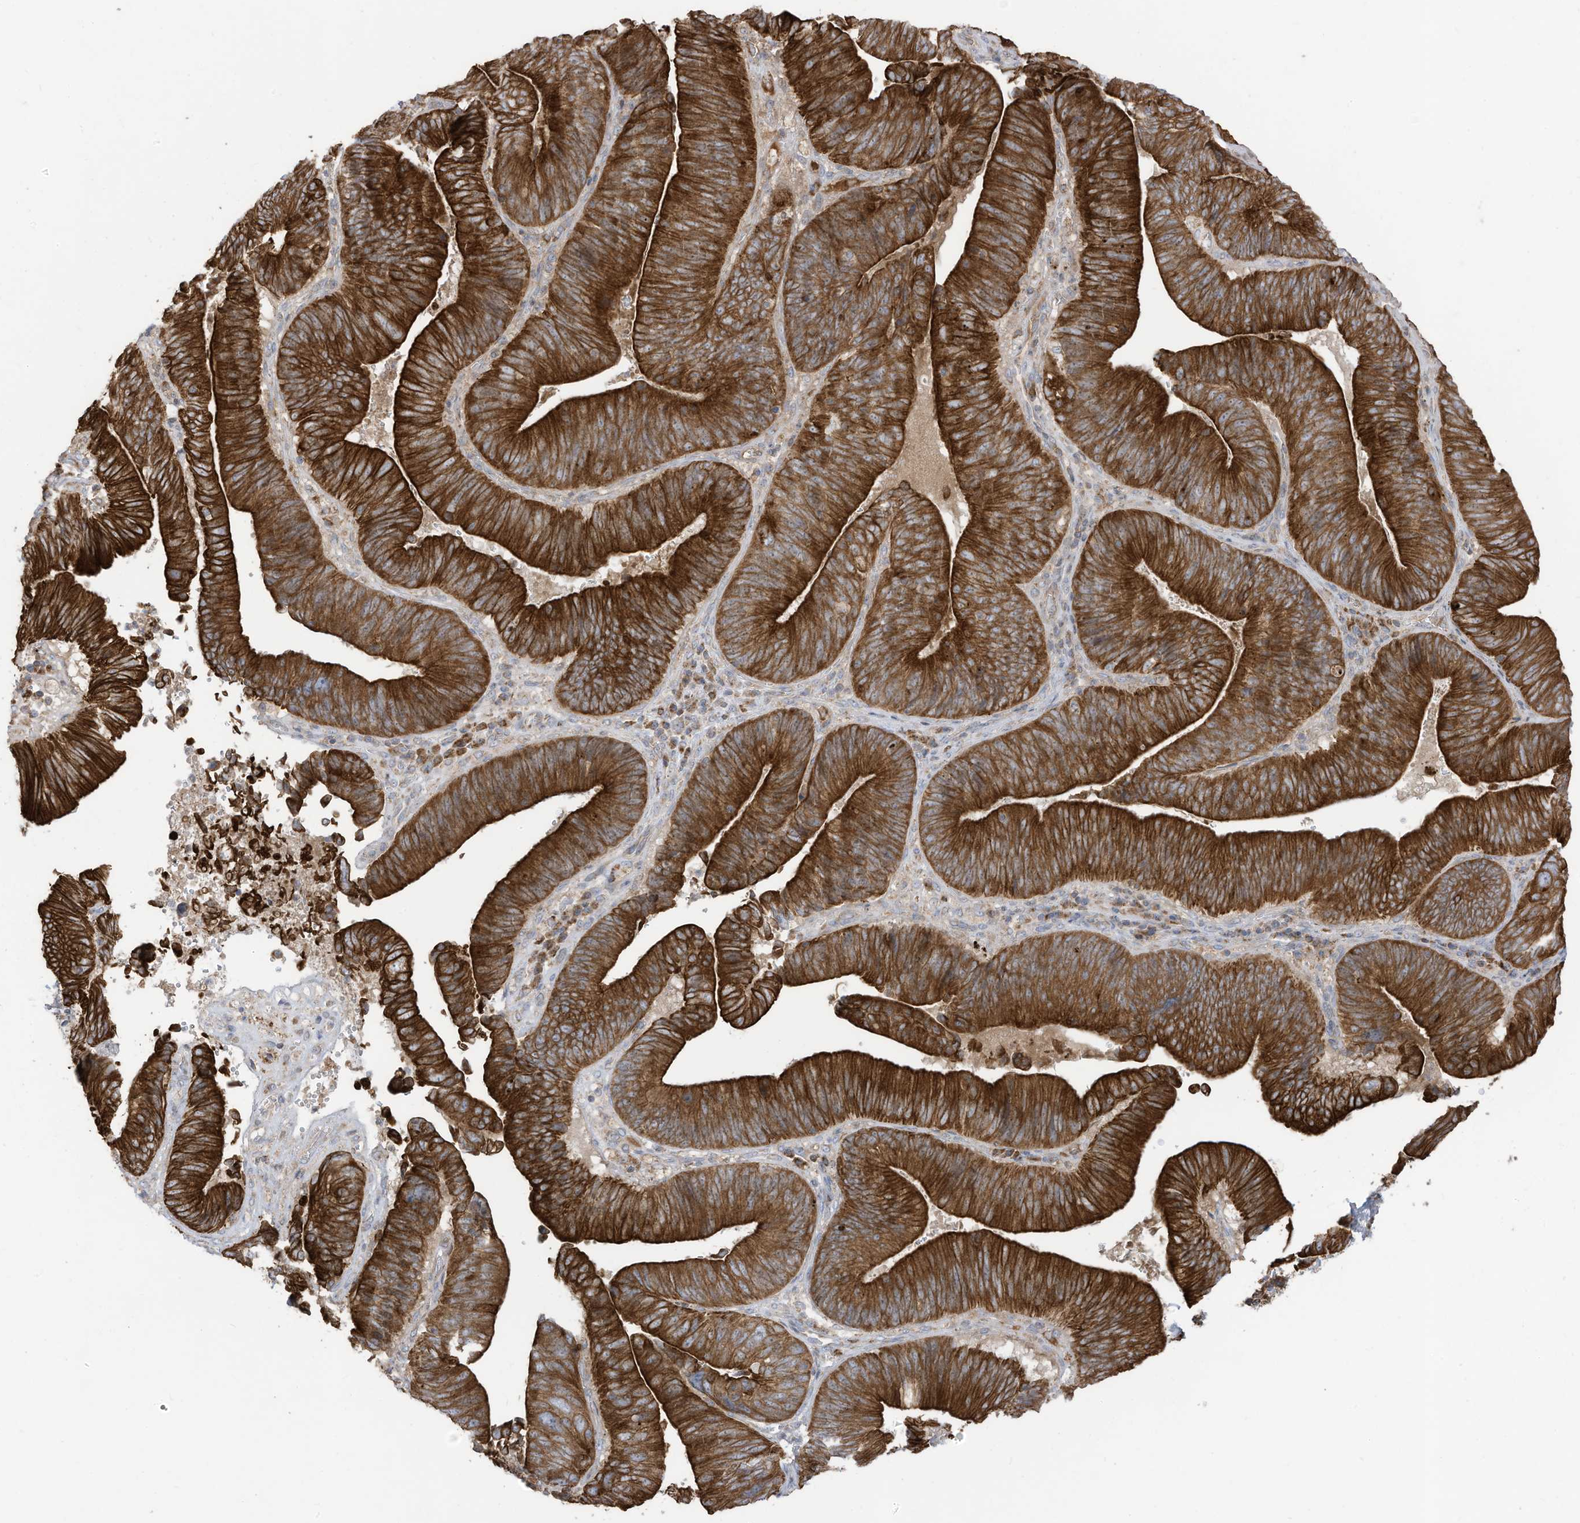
{"staining": {"intensity": "strong", "quantity": ">75%", "location": "cytoplasmic/membranous"}, "tissue": "pancreatic cancer", "cell_type": "Tumor cells", "image_type": "cancer", "snomed": [{"axis": "morphology", "description": "Adenocarcinoma, NOS"}, {"axis": "topography", "description": "Pancreas"}], "caption": "An image of human pancreatic adenocarcinoma stained for a protein shows strong cytoplasmic/membranous brown staining in tumor cells.", "gene": "CGAS", "patient": {"sex": "male", "age": 63}}